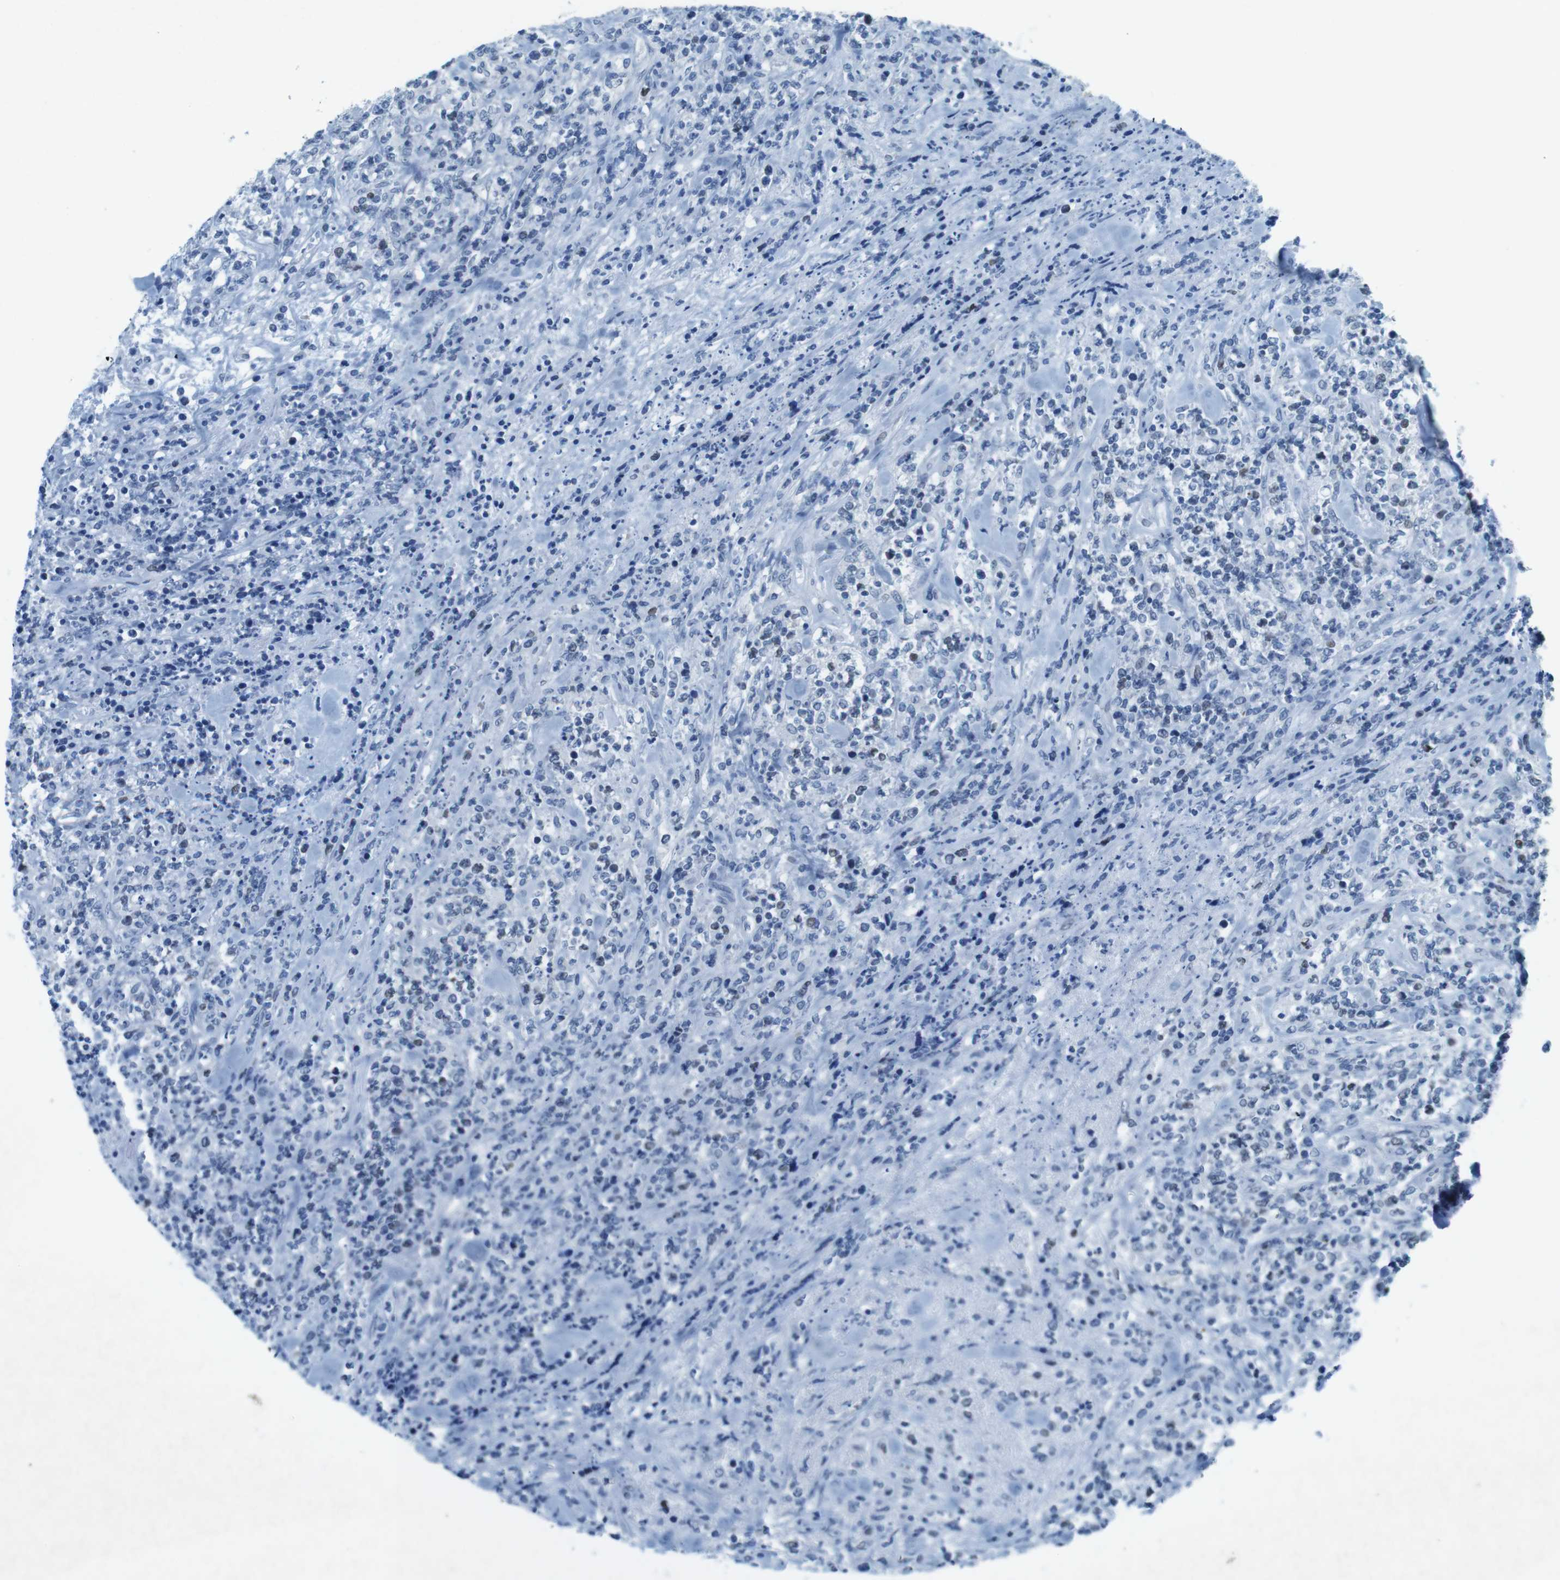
{"staining": {"intensity": "negative", "quantity": "none", "location": "none"}, "tissue": "lymphoma", "cell_type": "Tumor cells", "image_type": "cancer", "snomed": [{"axis": "morphology", "description": "Malignant lymphoma, non-Hodgkin's type, High grade"}, {"axis": "topography", "description": "Soft tissue"}], "caption": "DAB immunohistochemical staining of high-grade malignant lymphoma, non-Hodgkin's type demonstrates no significant expression in tumor cells. (Immunohistochemistry, brightfield microscopy, high magnification).", "gene": "CTAG1B", "patient": {"sex": "male", "age": 18}}